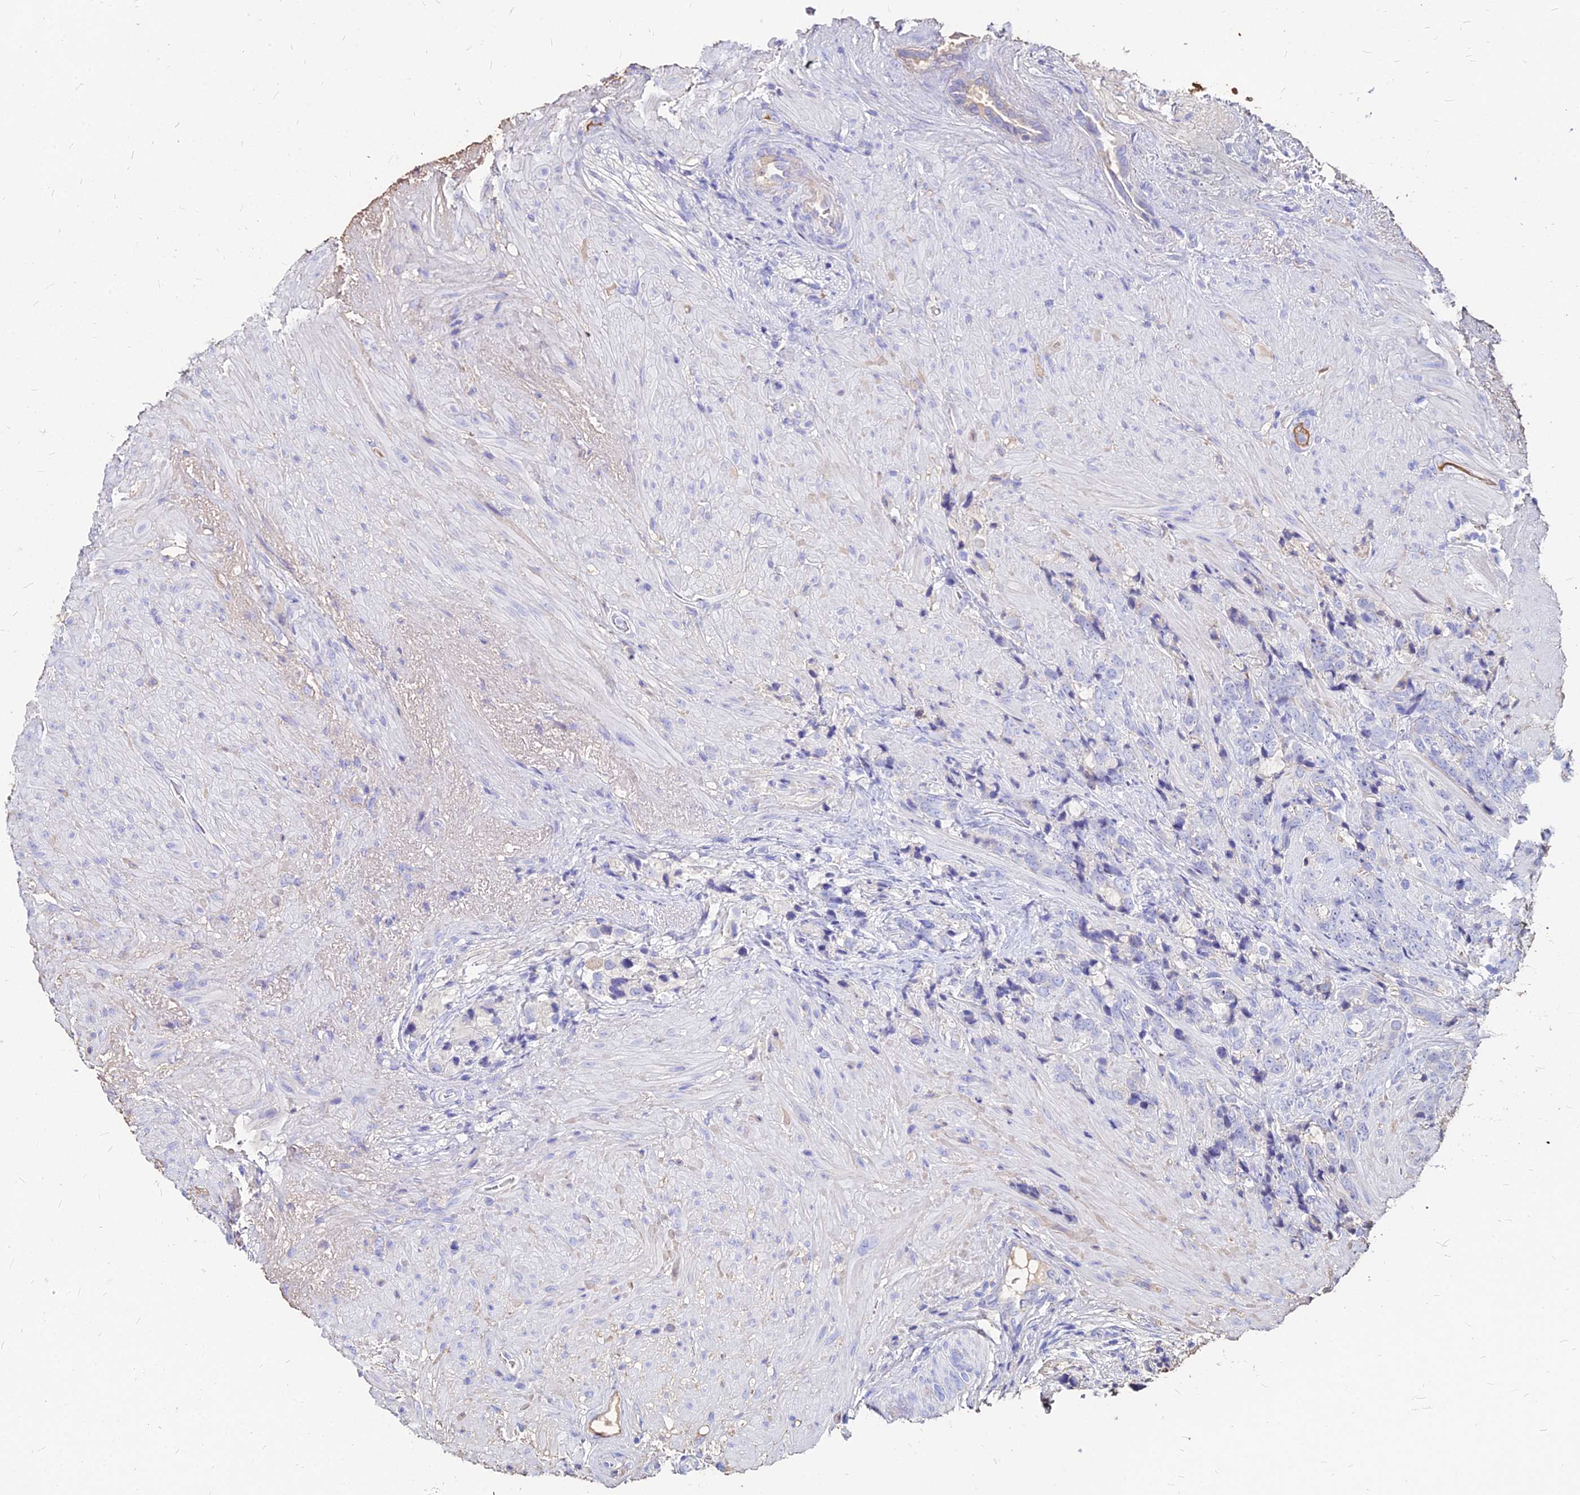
{"staining": {"intensity": "negative", "quantity": "none", "location": "none"}, "tissue": "prostate cancer", "cell_type": "Tumor cells", "image_type": "cancer", "snomed": [{"axis": "morphology", "description": "Adenocarcinoma, High grade"}, {"axis": "topography", "description": "Prostate"}], "caption": "Immunohistochemistry (IHC) image of neoplastic tissue: human prostate high-grade adenocarcinoma stained with DAB shows no significant protein positivity in tumor cells.", "gene": "NME5", "patient": {"sex": "male", "age": 74}}